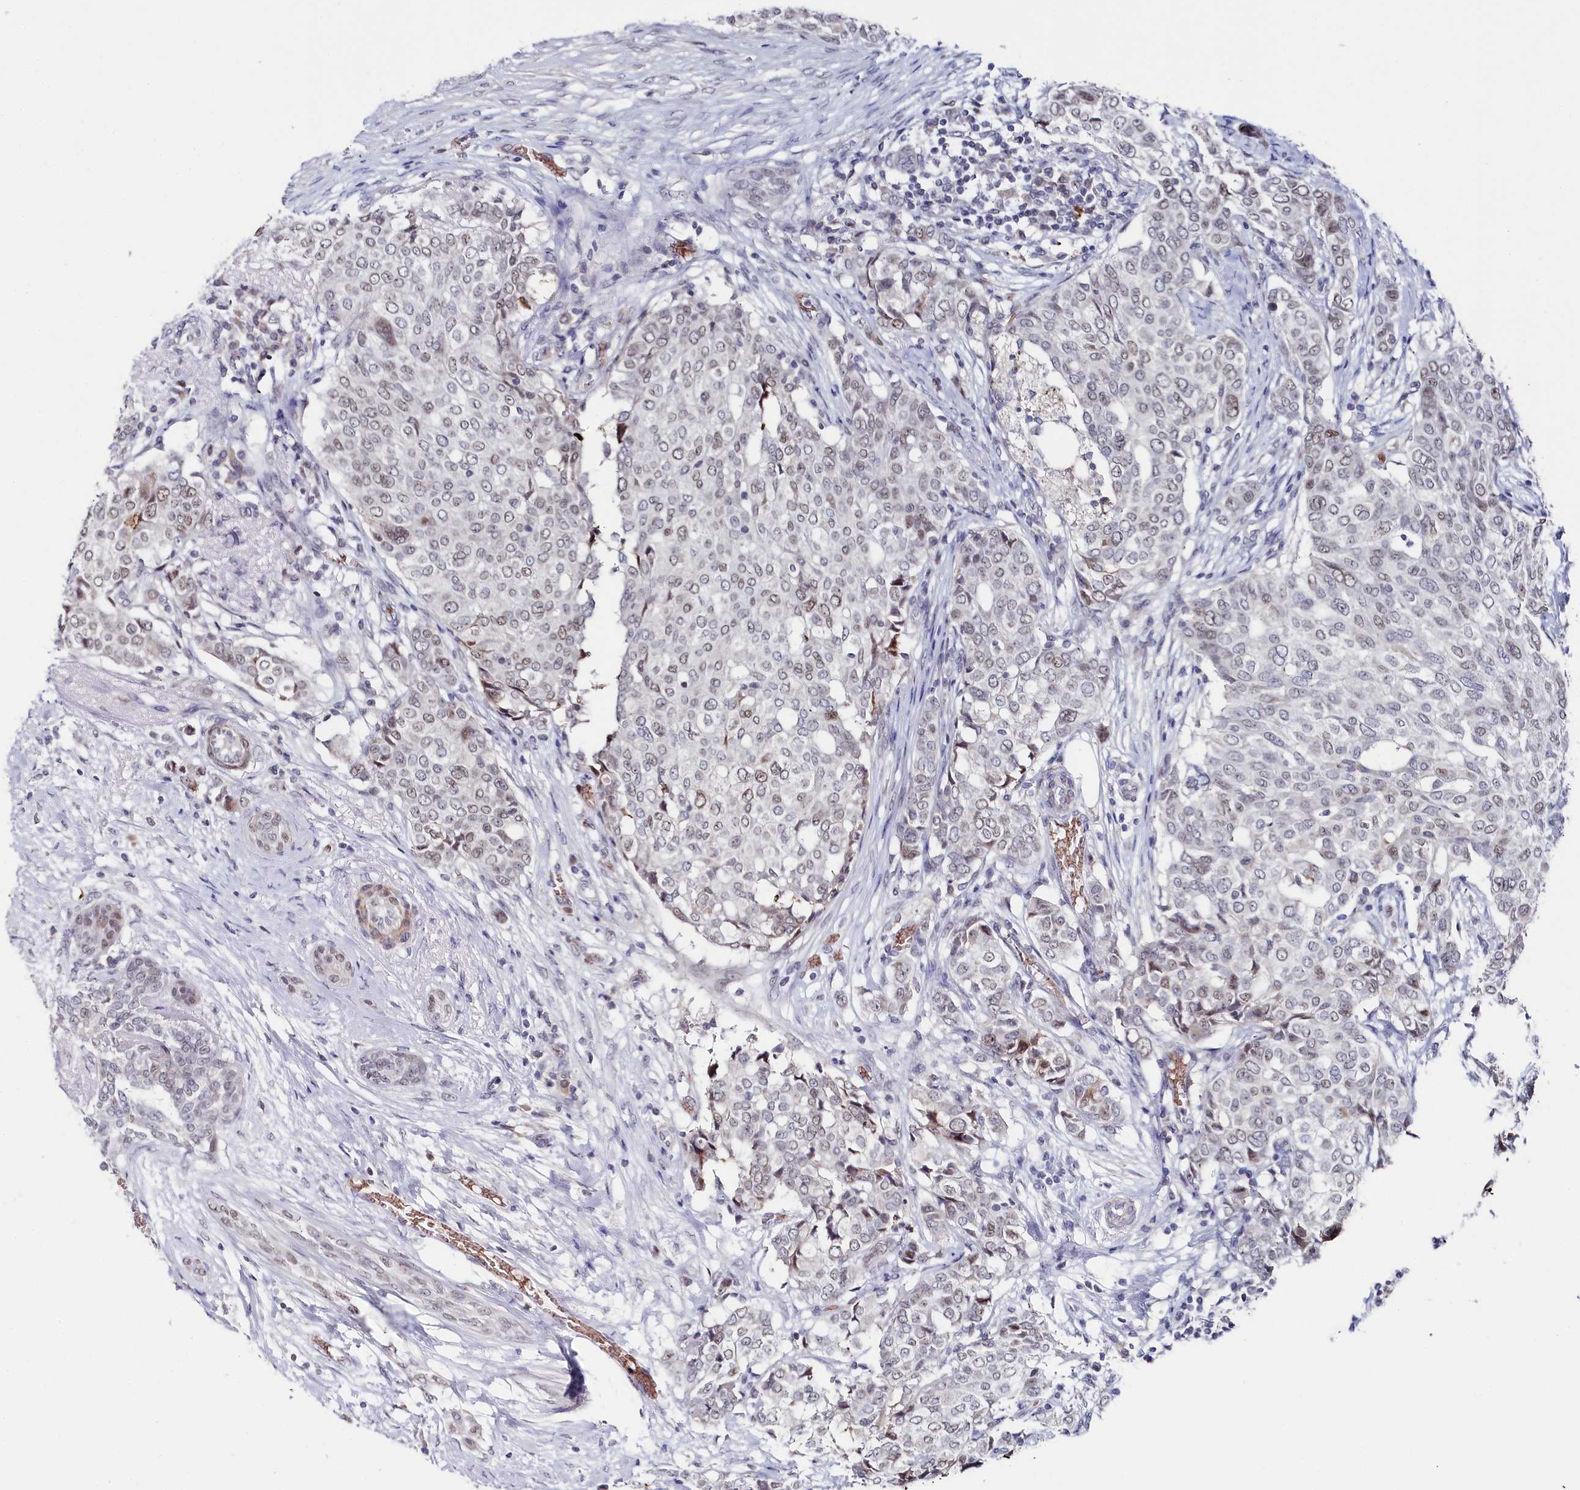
{"staining": {"intensity": "moderate", "quantity": "<25%", "location": "nuclear"}, "tissue": "breast cancer", "cell_type": "Tumor cells", "image_type": "cancer", "snomed": [{"axis": "morphology", "description": "Lobular carcinoma"}, {"axis": "topography", "description": "Breast"}], "caption": "Breast cancer tissue reveals moderate nuclear staining in approximately <25% of tumor cells The protein is stained brown, and the nuclei are stained in blue (DAB IHC with brightfield microscopy, high magnification).", "gene": "TIGD4", "patient": {"sex": "female", "age": 51}}